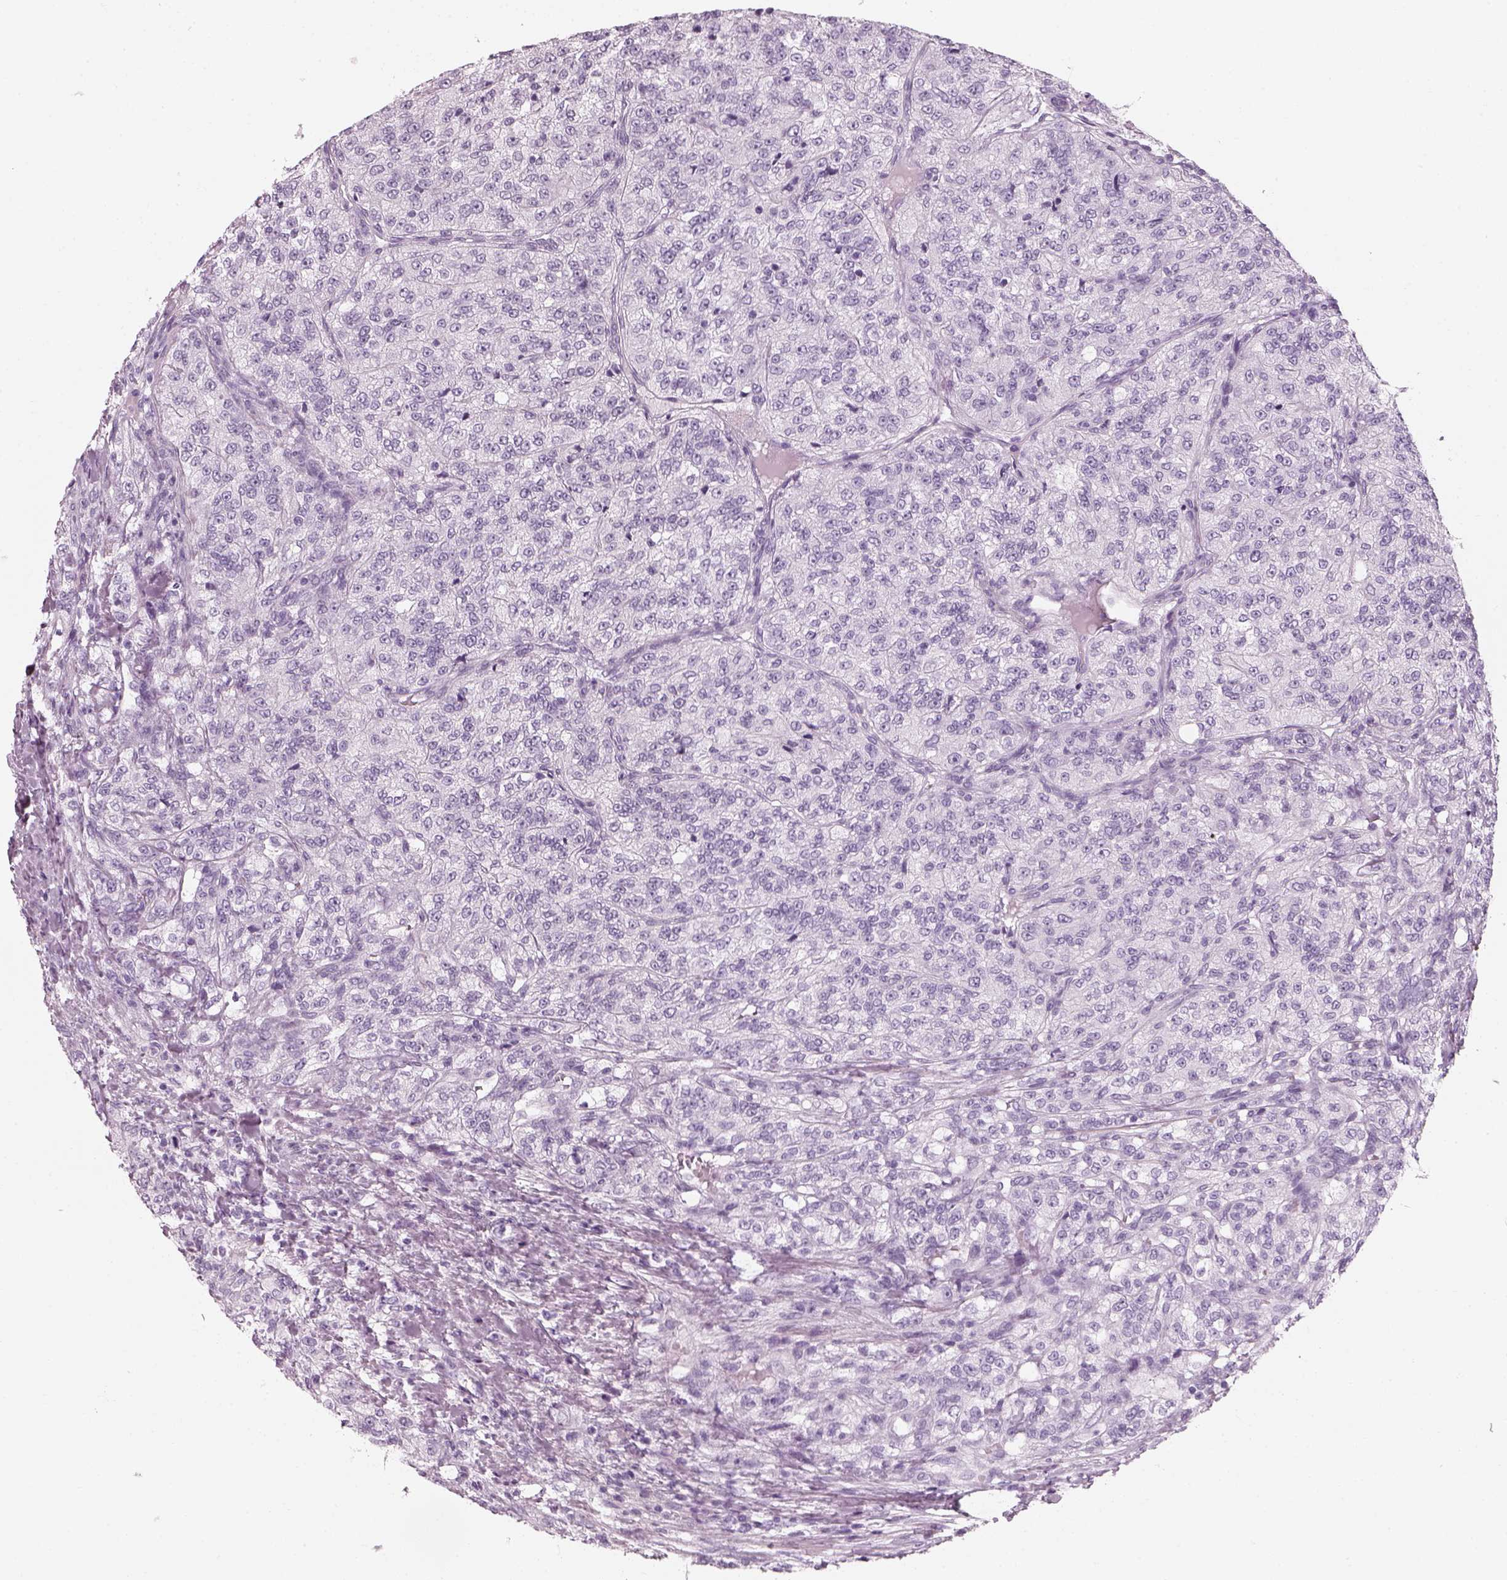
{"staining": {"intensity": "negative", "quantity": "none", "location": "none"}, "tissue": "renal cancer", "cell_type": "Tumor cells", "image_type": "cancer", "snomed": [{"axis": "morphology", "description": "Adenocarcinoma, NOS"}, {"axis": "topography", "description": "Kidney"}], "caption": "A photomicrograph of renal cancer (adenocarcinoma) stained for a protein reveals no brown staining in tumor cells.", "gene": "CRYAA", "patient": {"sex": "female", "age": 63}}